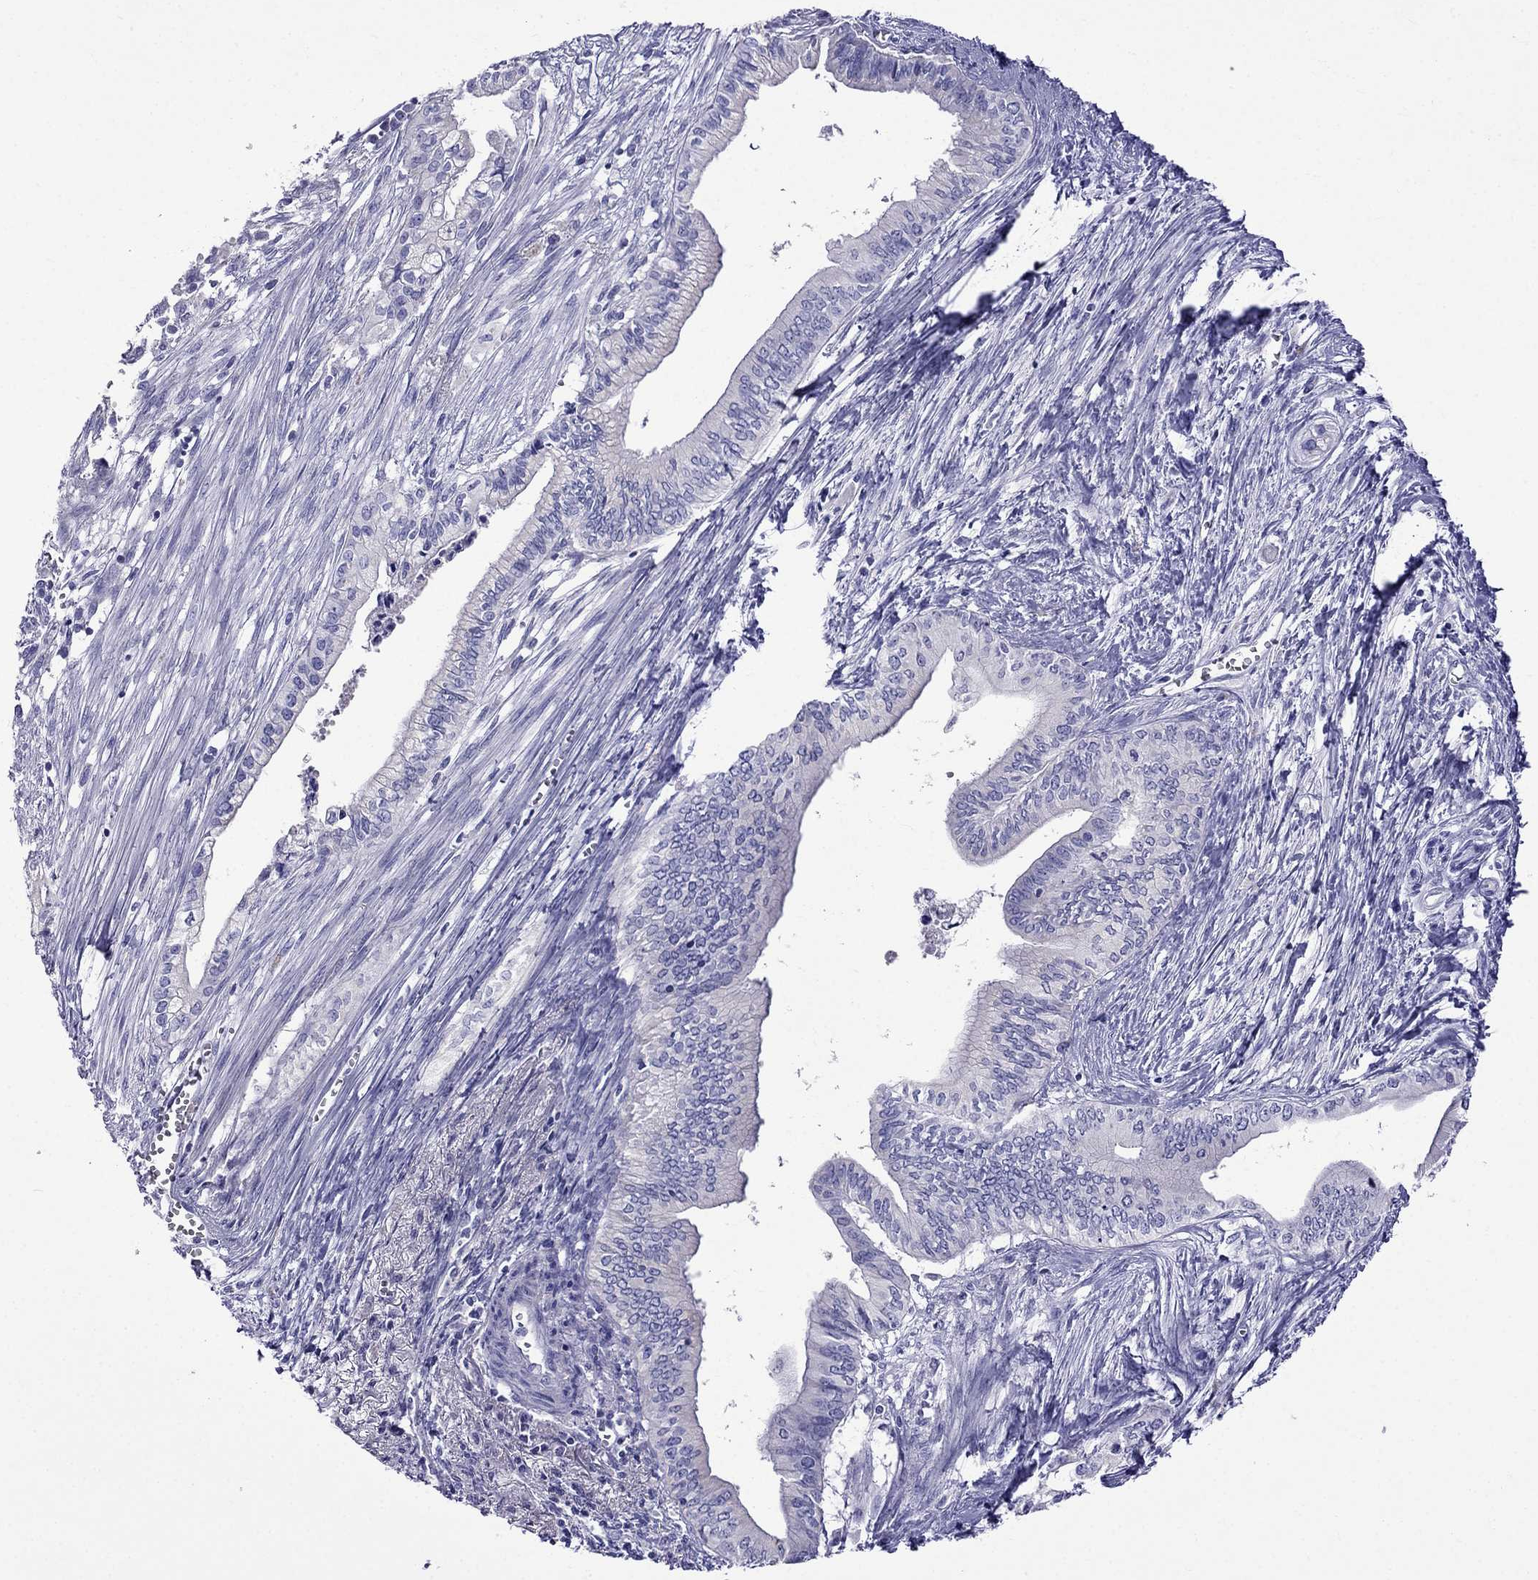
{"staining": {"intensity": "negative", "quantity": "none", "location": "none"}, "tissue": "pancreatic cancer", "cell_type": "Tumor cells", "image_type": "cancer", "snomed": [{"axis": "morphology", "description": "Adenocarcinoma, NOS"}, {"axis": "topography", "description": "Pancreas"}], "caption": "Protein analysis of pancreatic cancer shows no significant staining in tumor cells.", "gene": "TDRD1", "patient": {"sex": "female", "age": 61}}